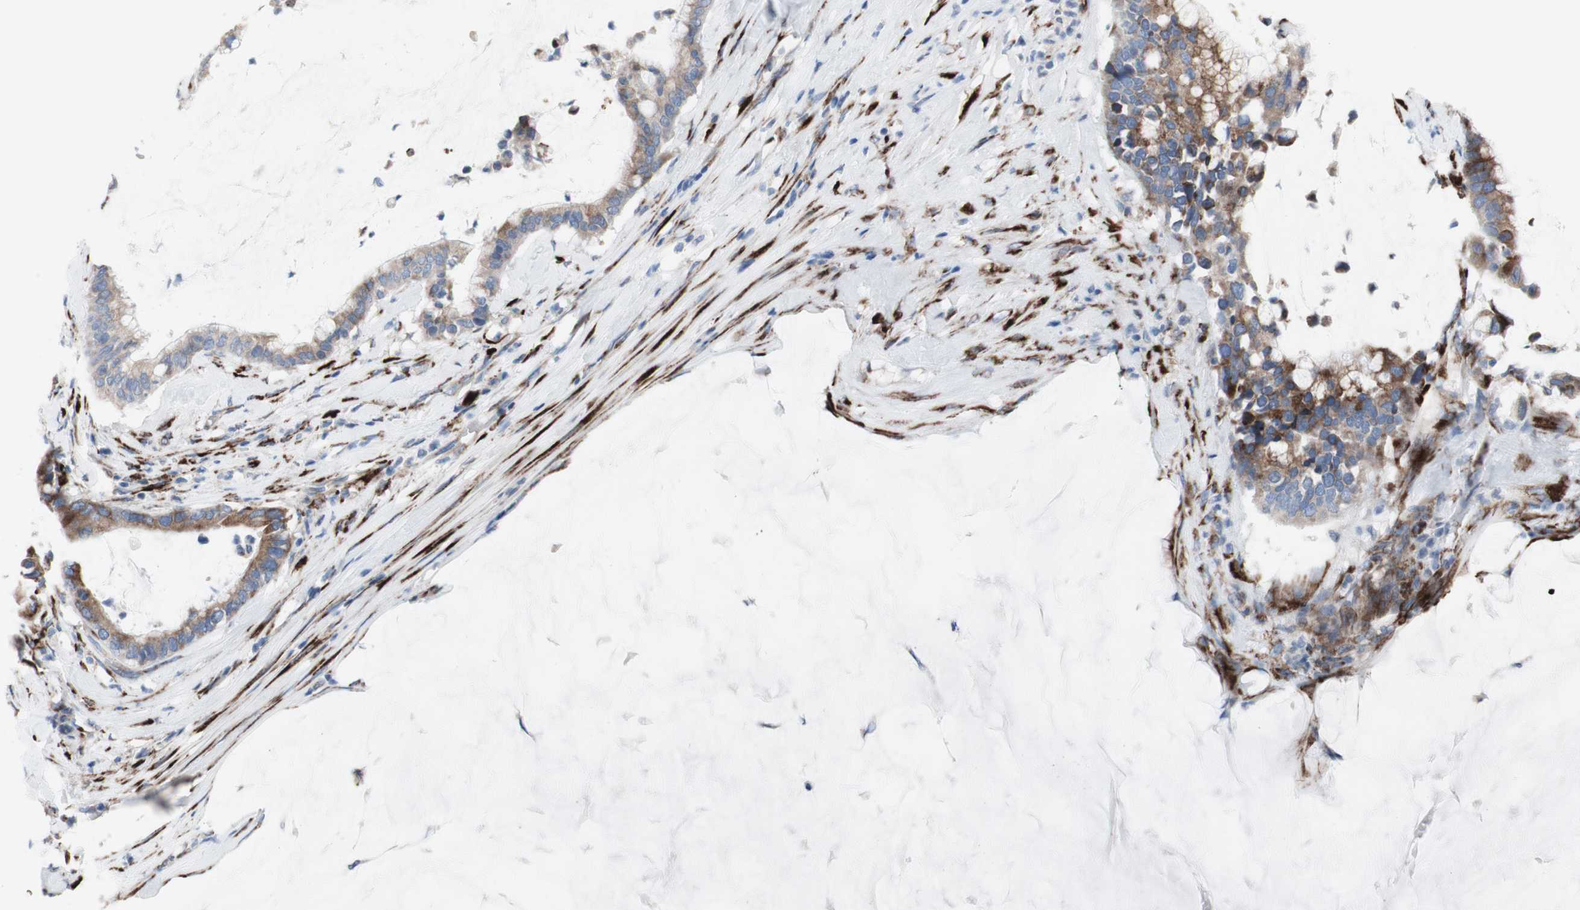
{"staining": {"intensity": "moderate", "quantity": ">75%", "location": "cytoplasmic/membranous"}, "tissue": "pancreatic cancer", "cell_type": "Tumor cells", "image_type": "cancer", "snomed": [{"axis": "morphology", "description": "Adenocarcinoma, NOS"}, {"axis": "topography", "description": "Pancreas"}], "caption": "The histopathology image shows staining of pancreatic cancer (adenocarcinoma), revealing moderate cytoplasmic/membranous protein positivity (brown color) within tumor cells. (DAB (3,3'-diaminobenzidine) IHC, brown staining for protein, blue staining for nuclei).", "gene": "AGPAT5", "patient": {"sex": "male", "age": 41}}